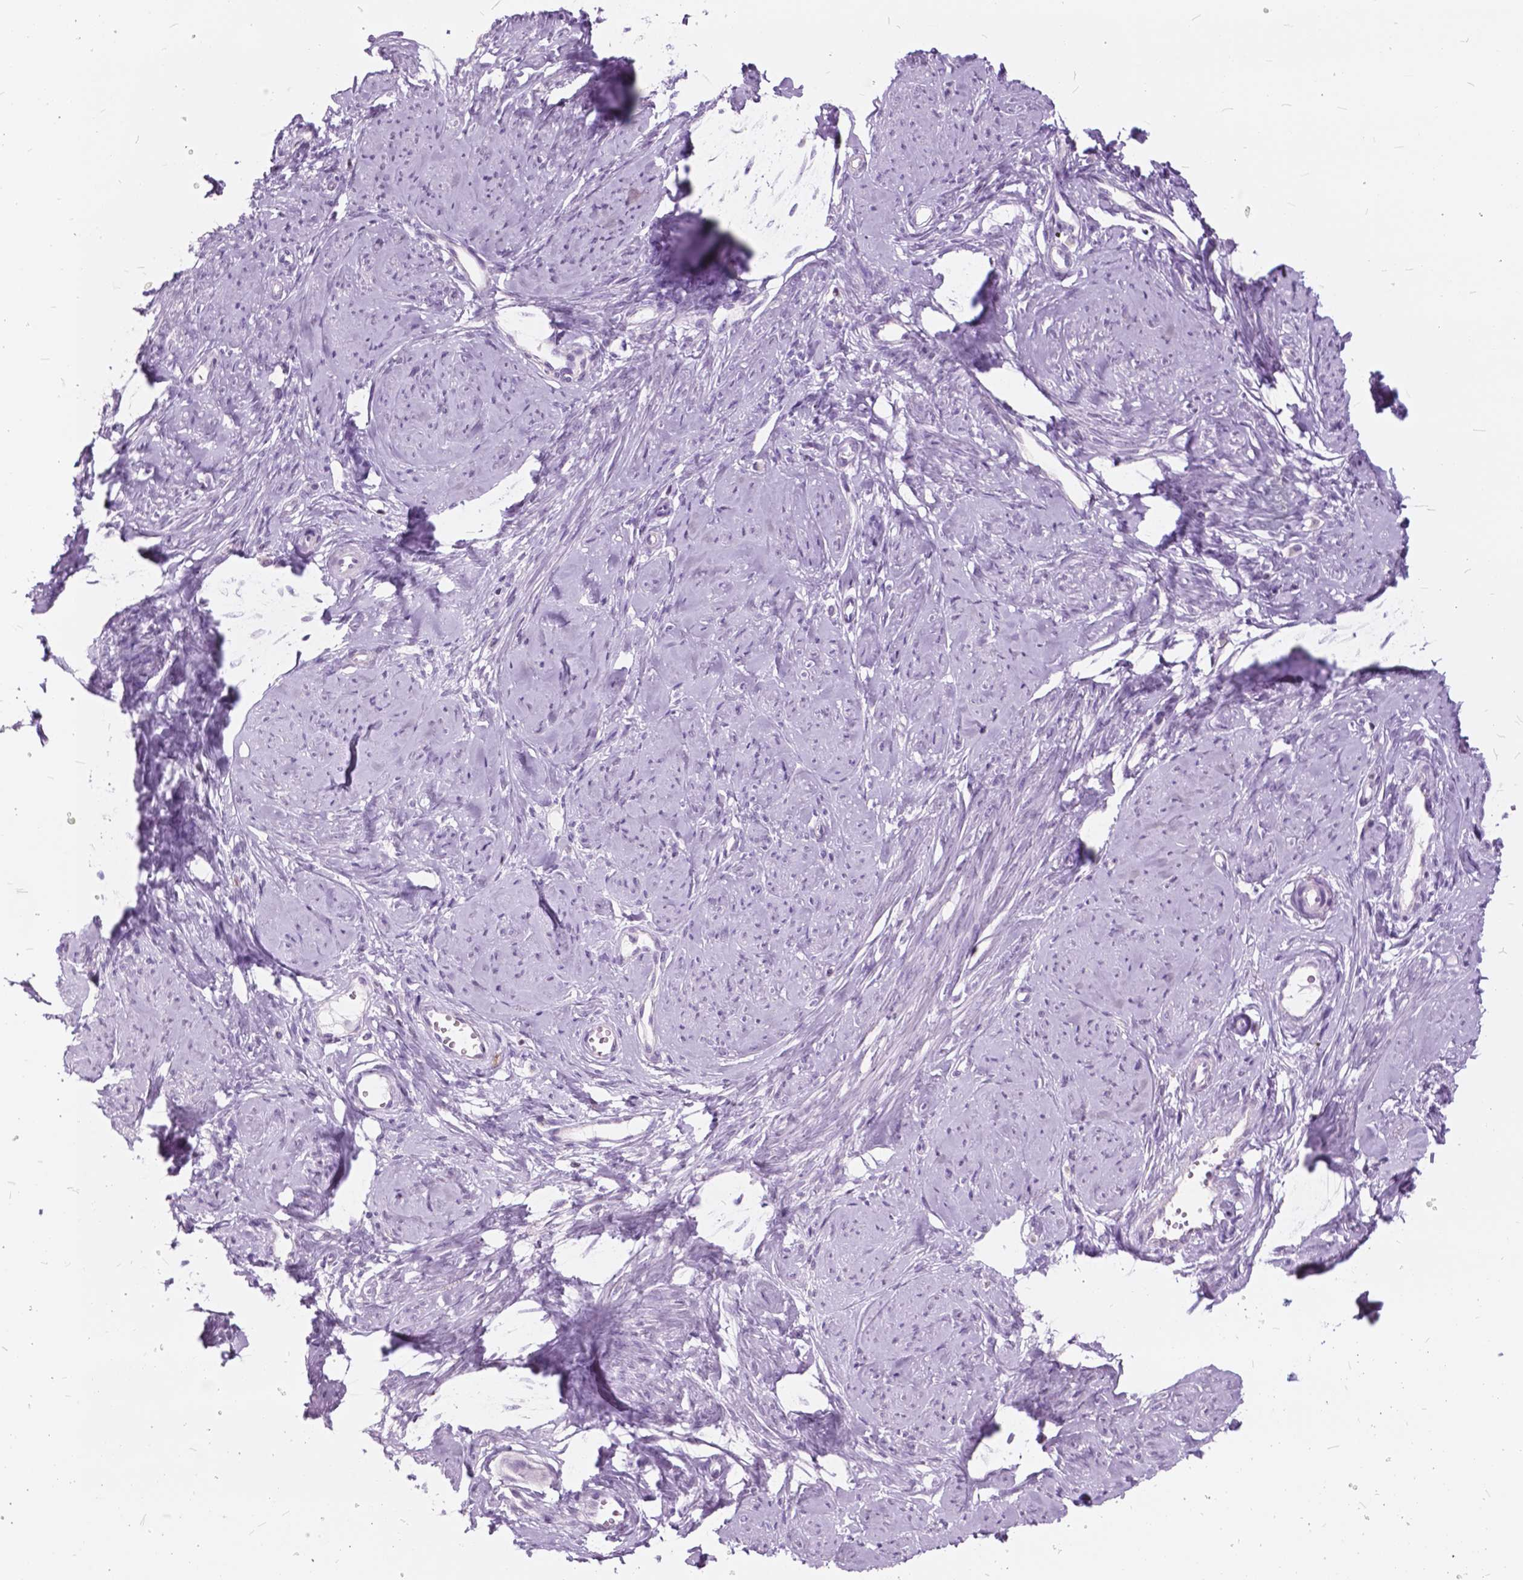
{"staining": {"intensity": "negative", "quantity": "none", "location": "none"}, "tissue": "smooth muscle", "cell_type": "Smooth muscle cells", "image_type": "normal", "snomed": [{"axis": "morphology", "description": "Normal tissue, NOS"}, {"axis": "topography", "description": "Smooth muscle"}], "caption": "The histopathology image demonstrates no significant expression in smooth muscle cells of smooth muscle. (DAB IHC with hematoxylin counter stain).", "gene": "SP140", "patient": {"sex": "female", "age": 48}}